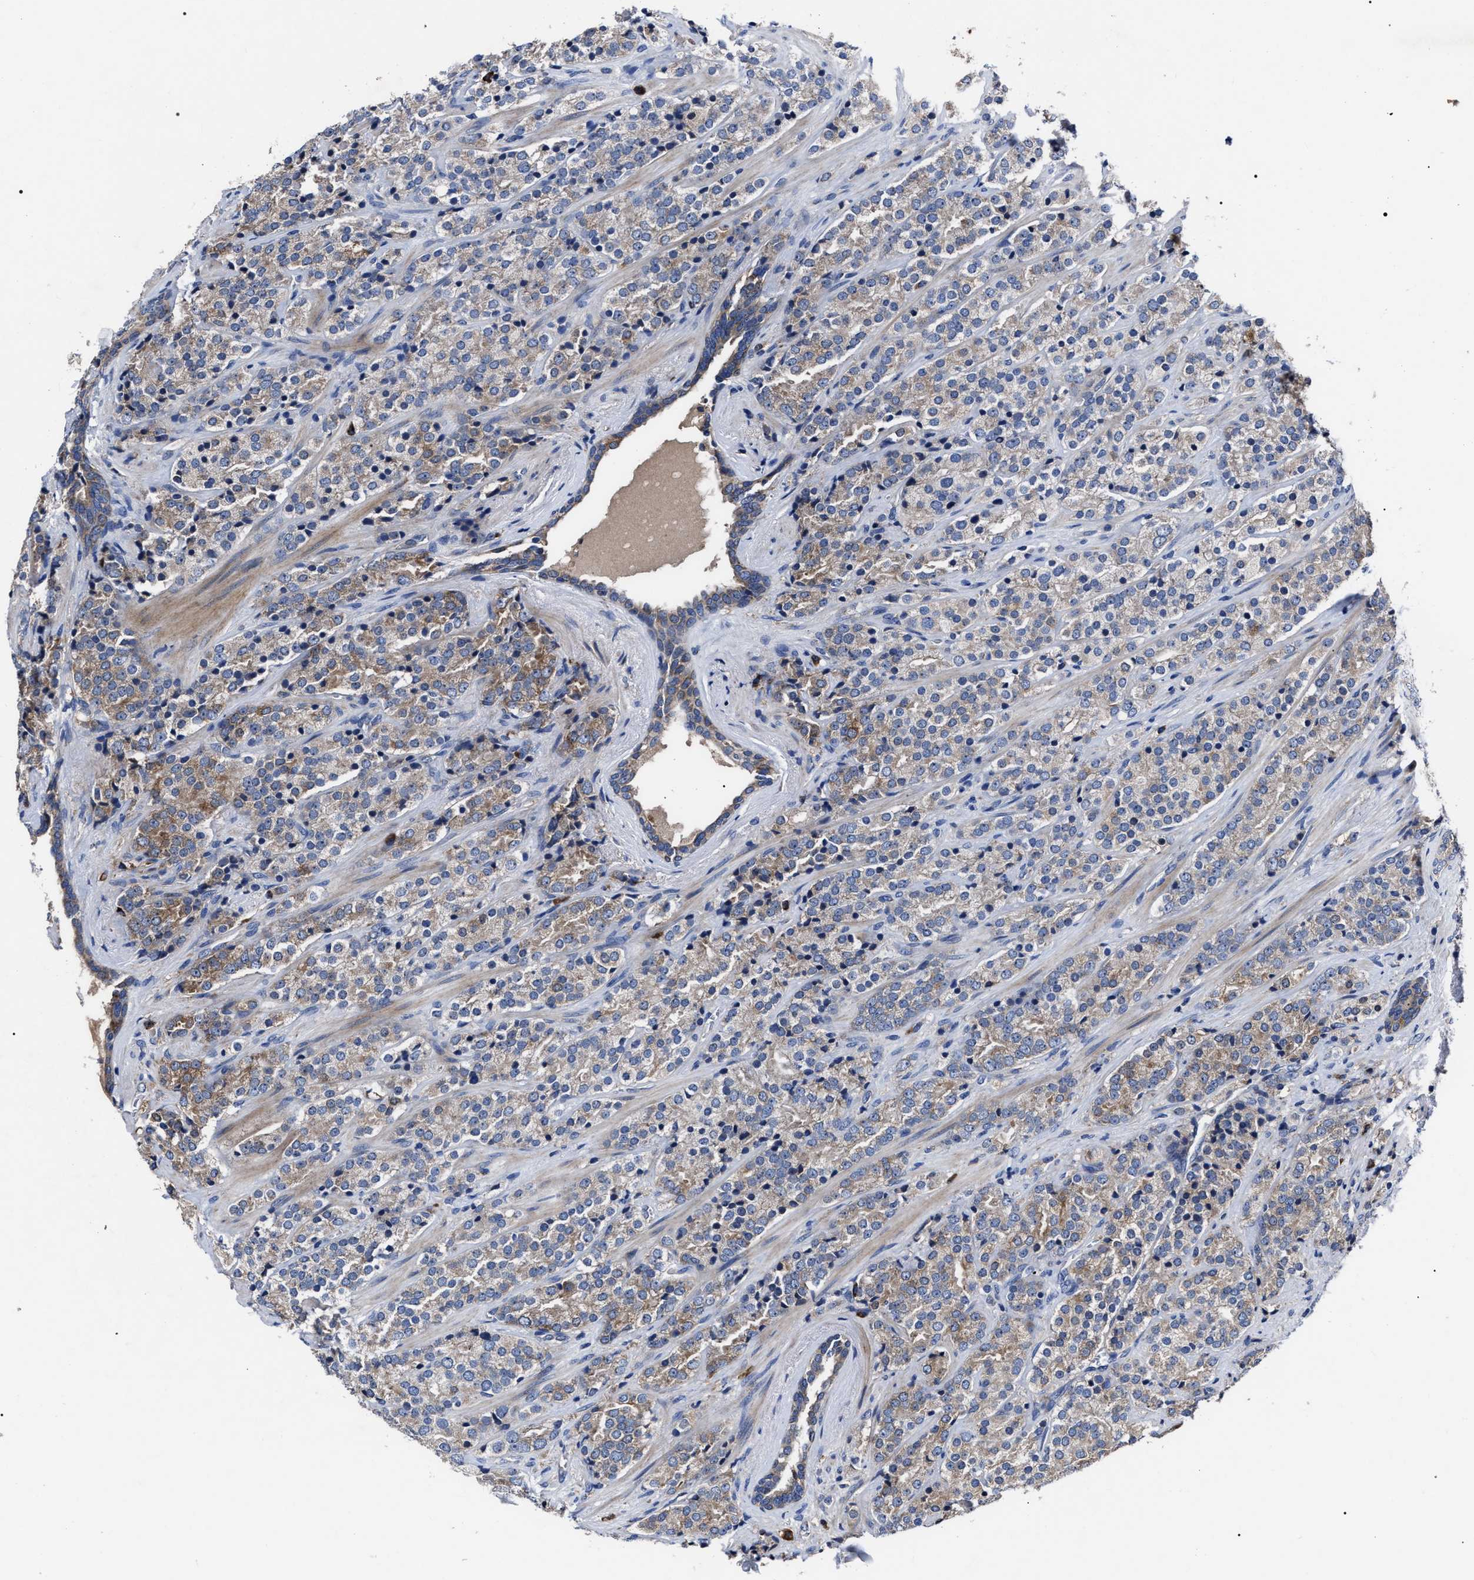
{"staining": {"intensity": "moderate", "quantity": "25%-75%", "location": "cytoplasmic/membranous"}, "tissue": "prostate cancer", "cell_type": "Tumor cells", "image_type": "cancer", "snomed": [{"axis": "morphology", "description": "Adenocarcinoma, High grade"}, {"axis": "topography", "description": "Prostate"}], "caption": "A micrograph of human prostate high-grade adenocarcinoma stained for a protein demonstrates moderate cytoplasmic/membranous brown staining in tumor cells.", "gene": "MACC1", "patient": {"sex": "male", "age": 71}}